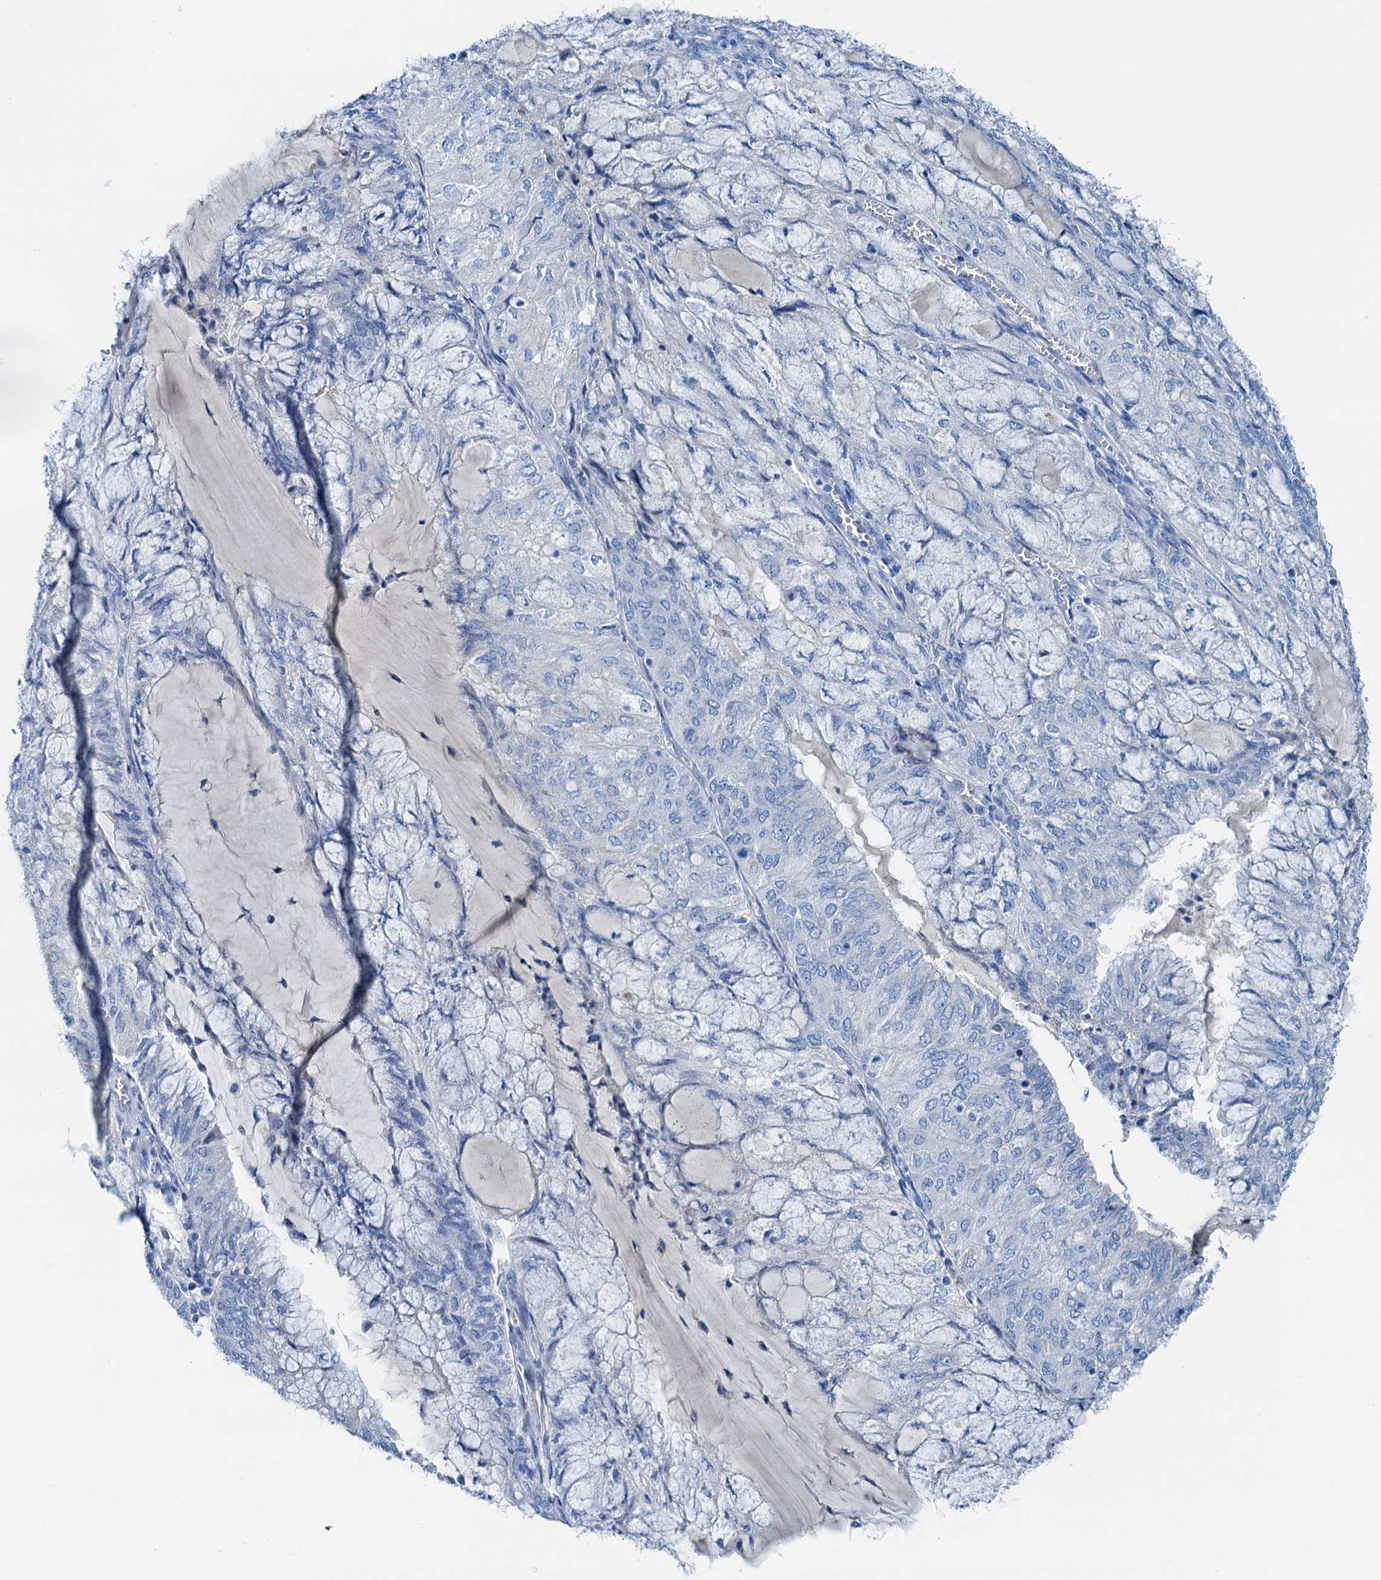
{"staining": {"intensity": "negative", "quantity": "none", "location": "none"}, "tissue": "endometrial cancer", "cell_type": "Tumor cells", "image_type": "cancer", "snomed": [{"axis": "morphology", "description": "Adenocarcinoma, NOS"}, {"axis": "topography", "description": "Endometrium"}], "caption": "The histopathology image displays no staining of tumor cells in endometrial cancer (adenocarcinoma).", "gene": "C1QTNF4", "patient": {"sex": "female", "age": 81}}